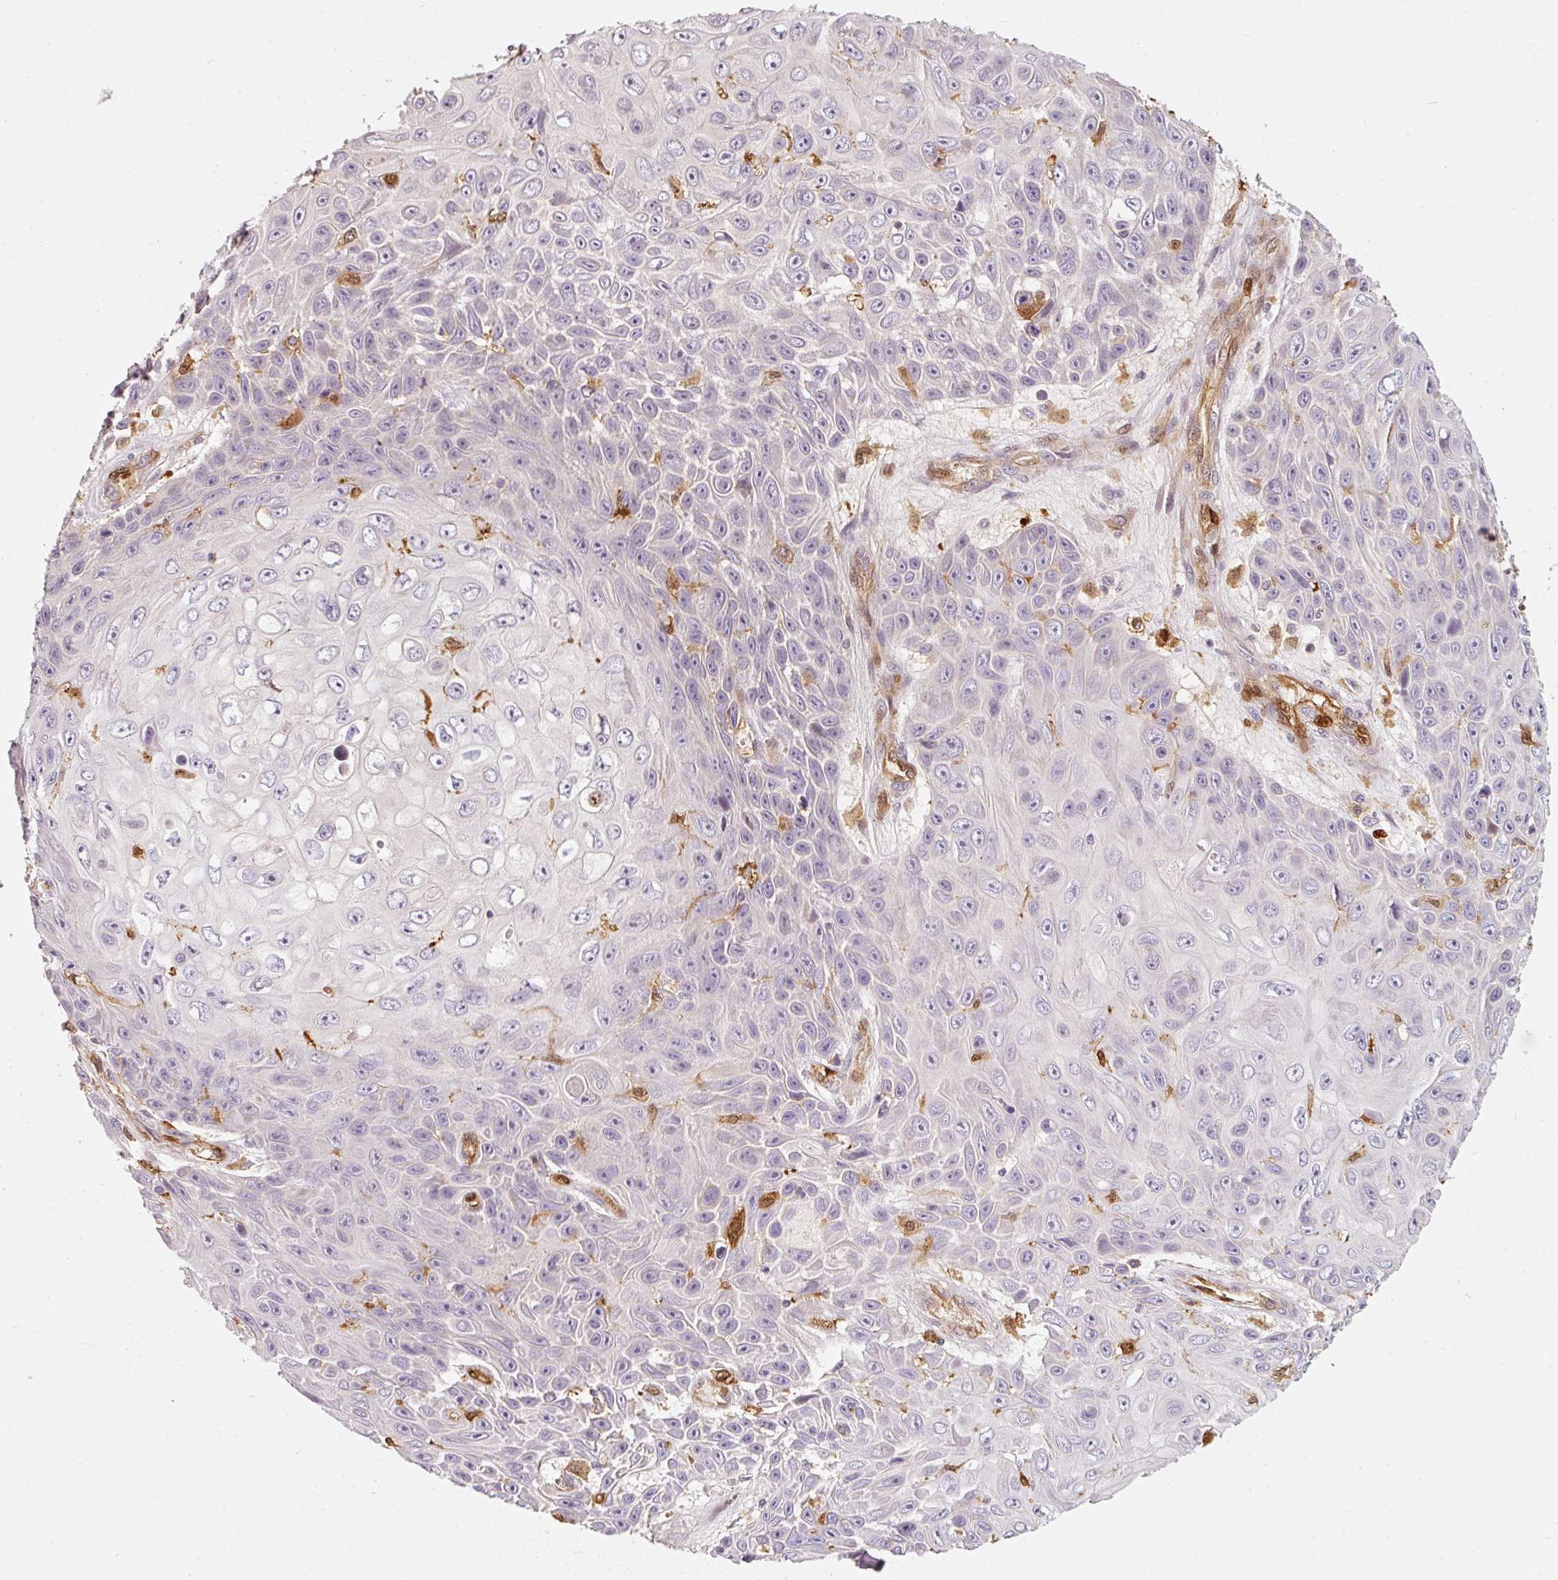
{"staining": {"intensity": "negative", "quantity": "none", "location": "none"}, "tissue": "skin cancer", "cell_type": "Tumor cells", "image_type": "cancer", "snomed": [{"axis": "morphology", "description": "Squamous cell carcinoma, NOS"}, {"axis": "topography", "description": "Skin"}], "caption": "Skin cancer (squamous cell carcinoma) stained for a protein using IHC displays no expression tumor cells.", "gene": "IQGAP2", "patient": {"sex": "male", "age": 82}}